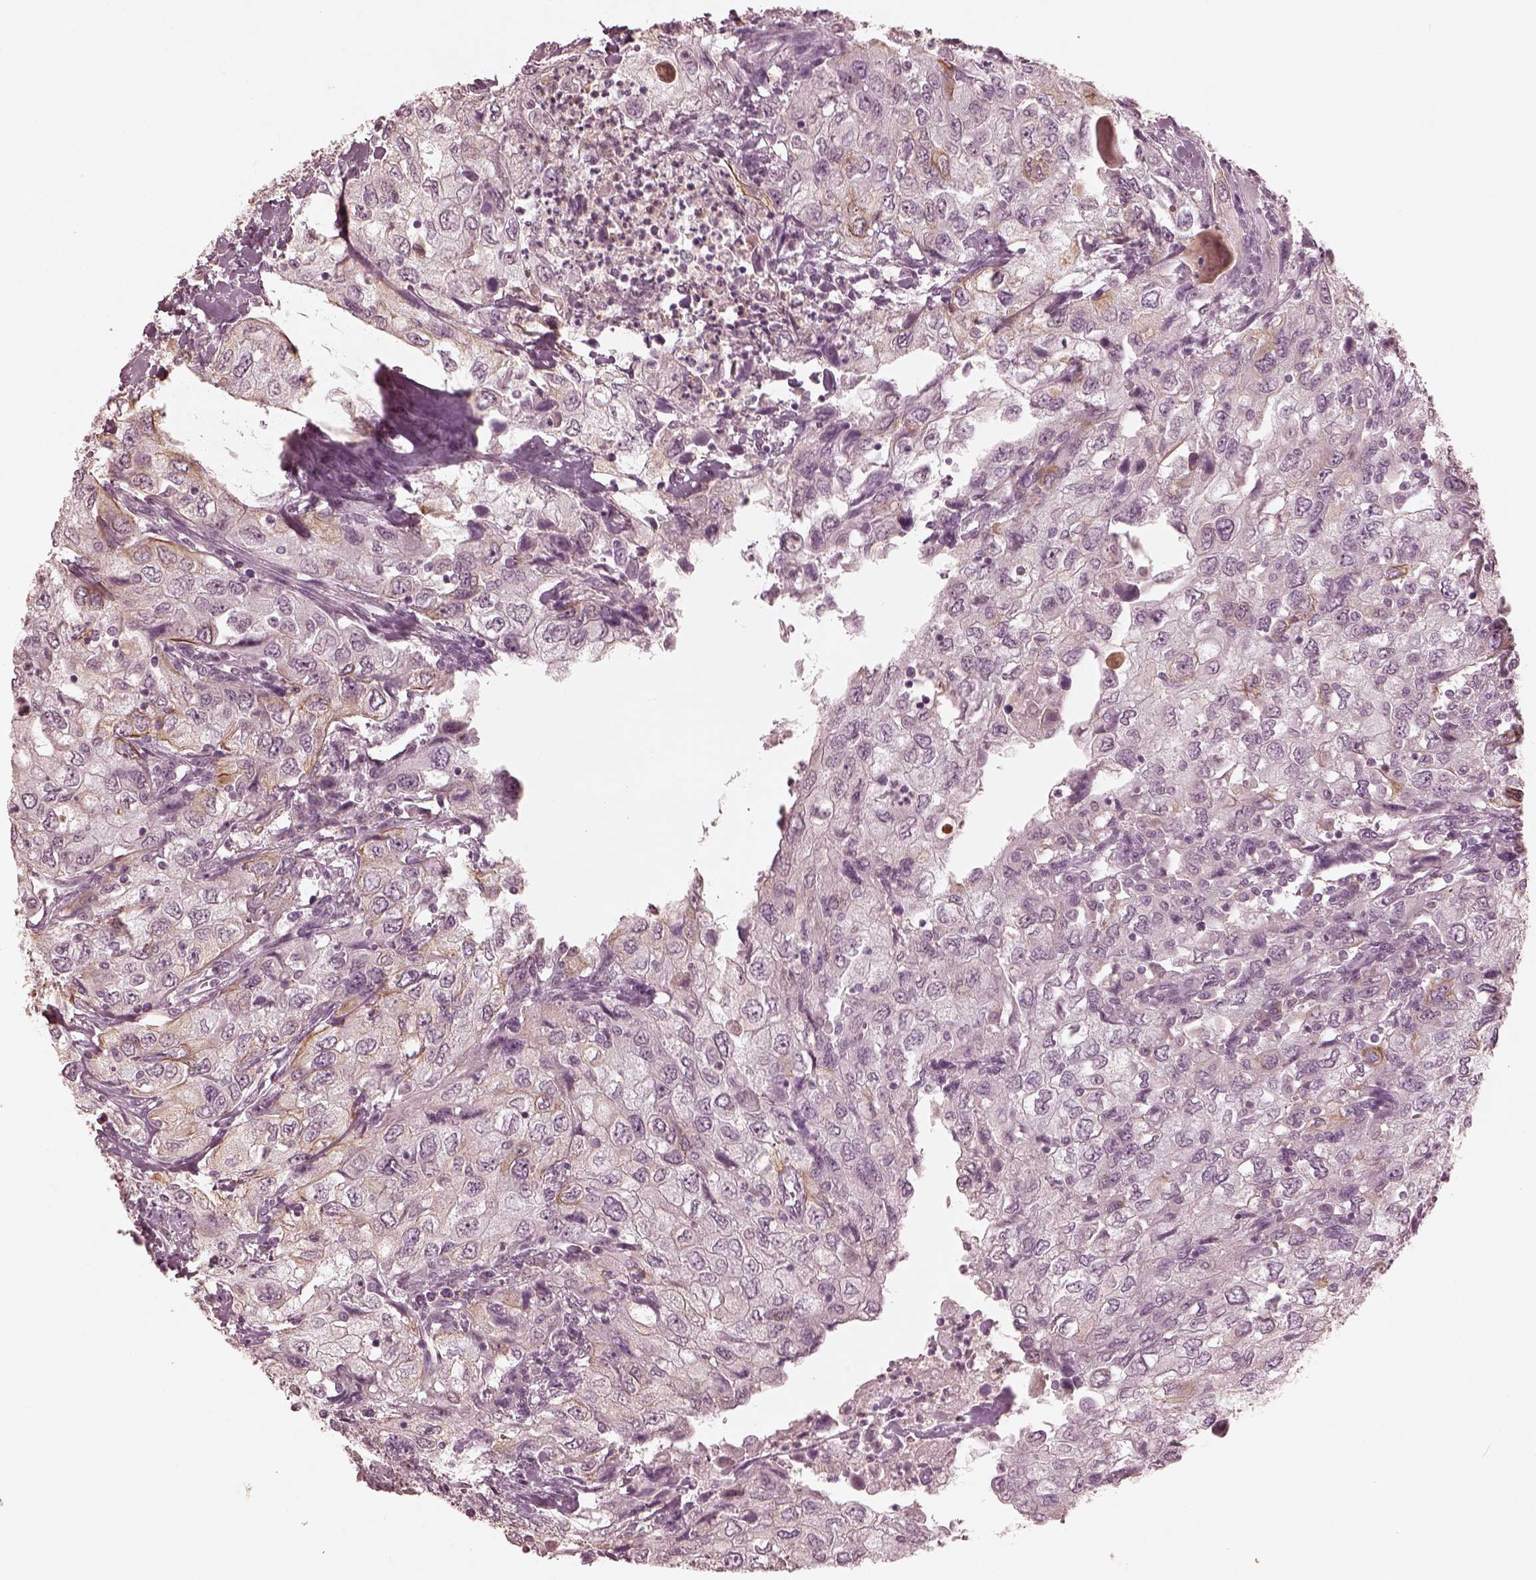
{"staining": {"intensity": "moderate", "quantity": "<25%", "location": "cytoplasmic/membranous"}, "tissue": "urothelial cancer", "cell_type": "Tumor cells", "image_type": "cancer", "snomed": [{"axis": "morphology", "description": "Urothelial carcinoma, High grade"}, {"axis": "topography", "description": "Urinary bladder"}], "caption": "Immunohistochemistry image of human high-grade urothelial carcinoma stained for a protein (brown), which shows low levels of moderate cytoplasmic/membranous positivity in about <25% of tumor cells.", "gene": "KRT79", "patient": {"sex": "male", "age": 76}}